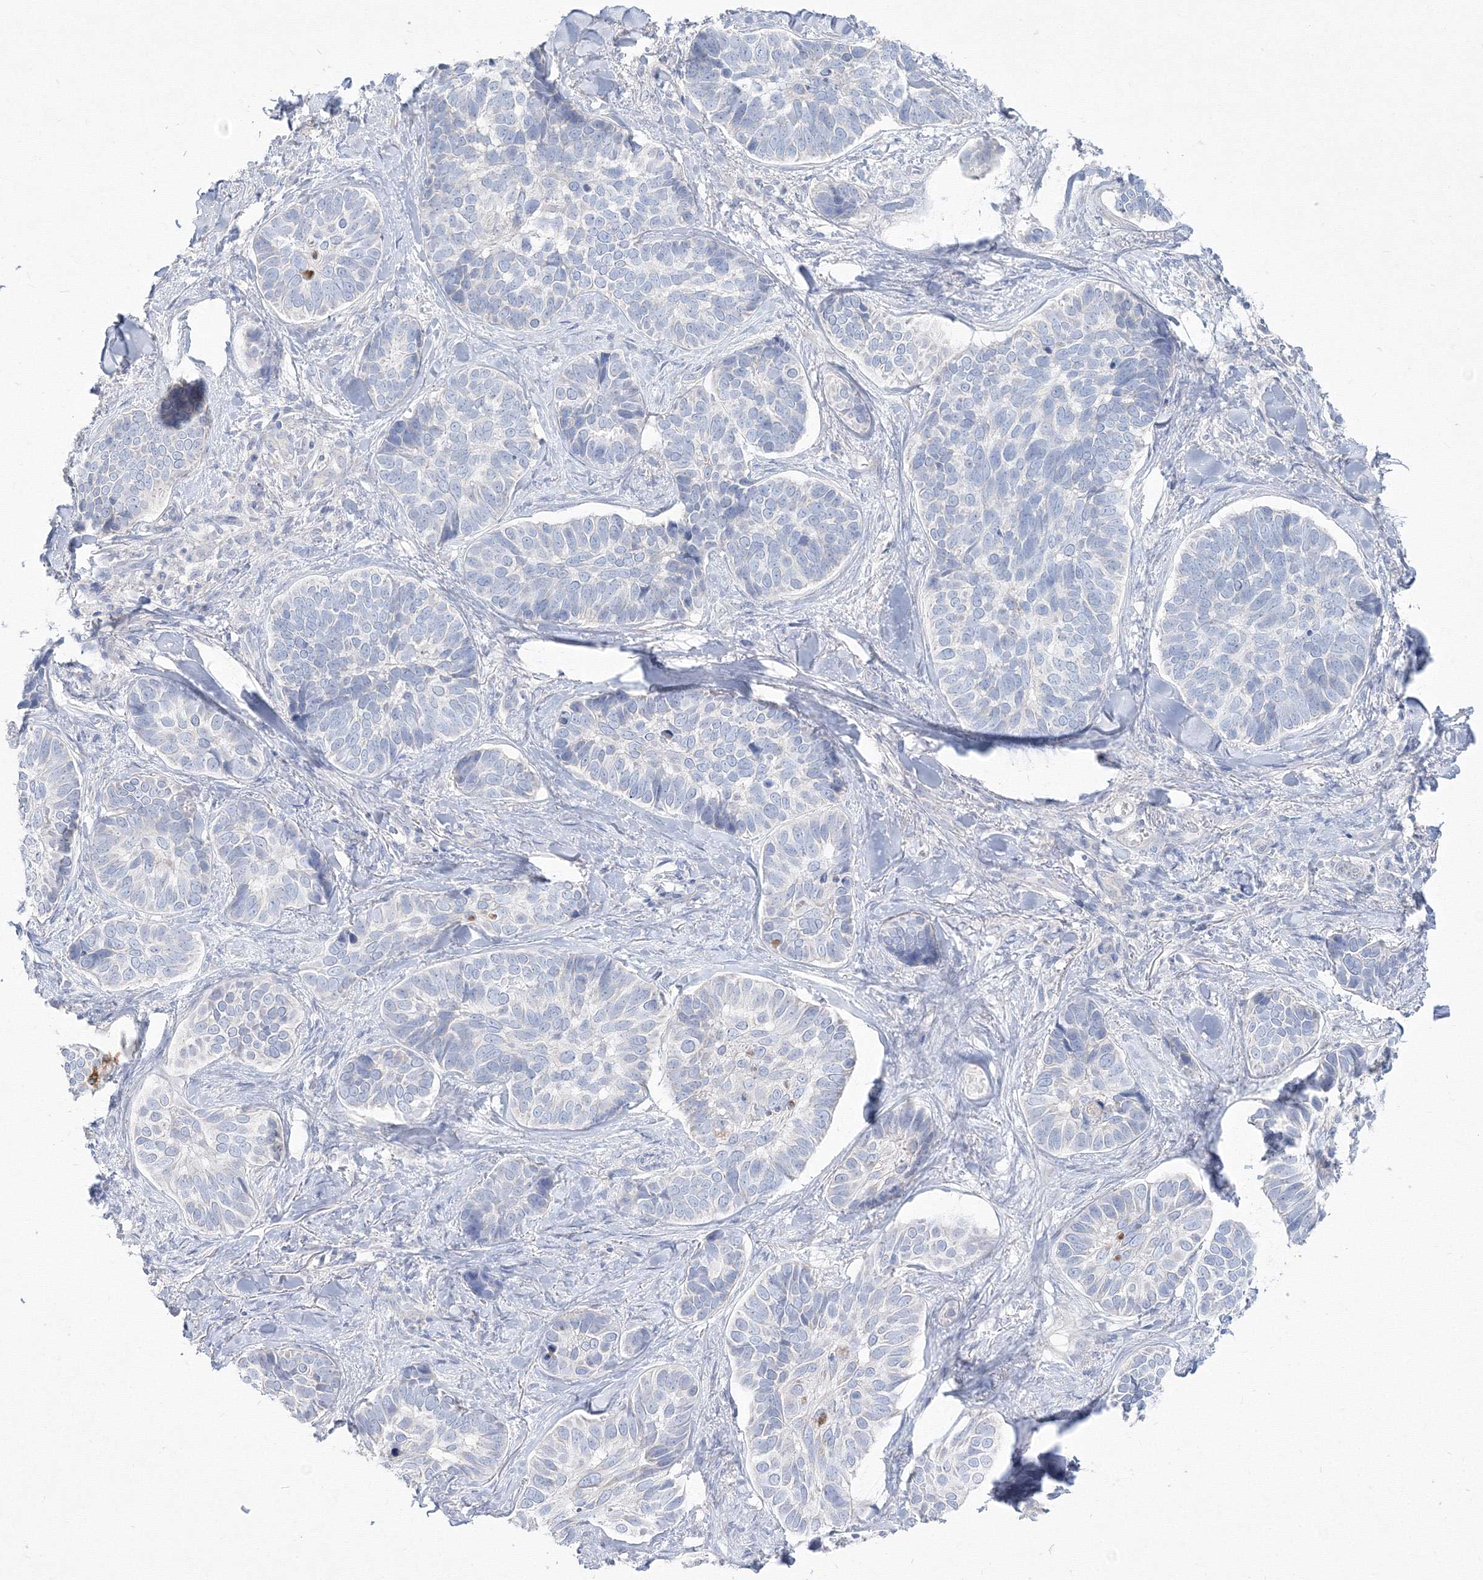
{"staining": {"intensity": "negative", "quantity": "none", "location": "none"}, "tissue": "skin cancer", "cell_type": "Tumor cells", "image_type": "cancer", "snomed": [{"axis": "morphology", "description": "Basal cell carcinoma"}, {"axis": "topography", "description": "Skin"}], "caption": "Micrograph shows no significant protein positivity in tumor cells of basal cell carcinoma (skin).", "gene": "FBXL8", "patient": {"sex": "male", "age": 62}}